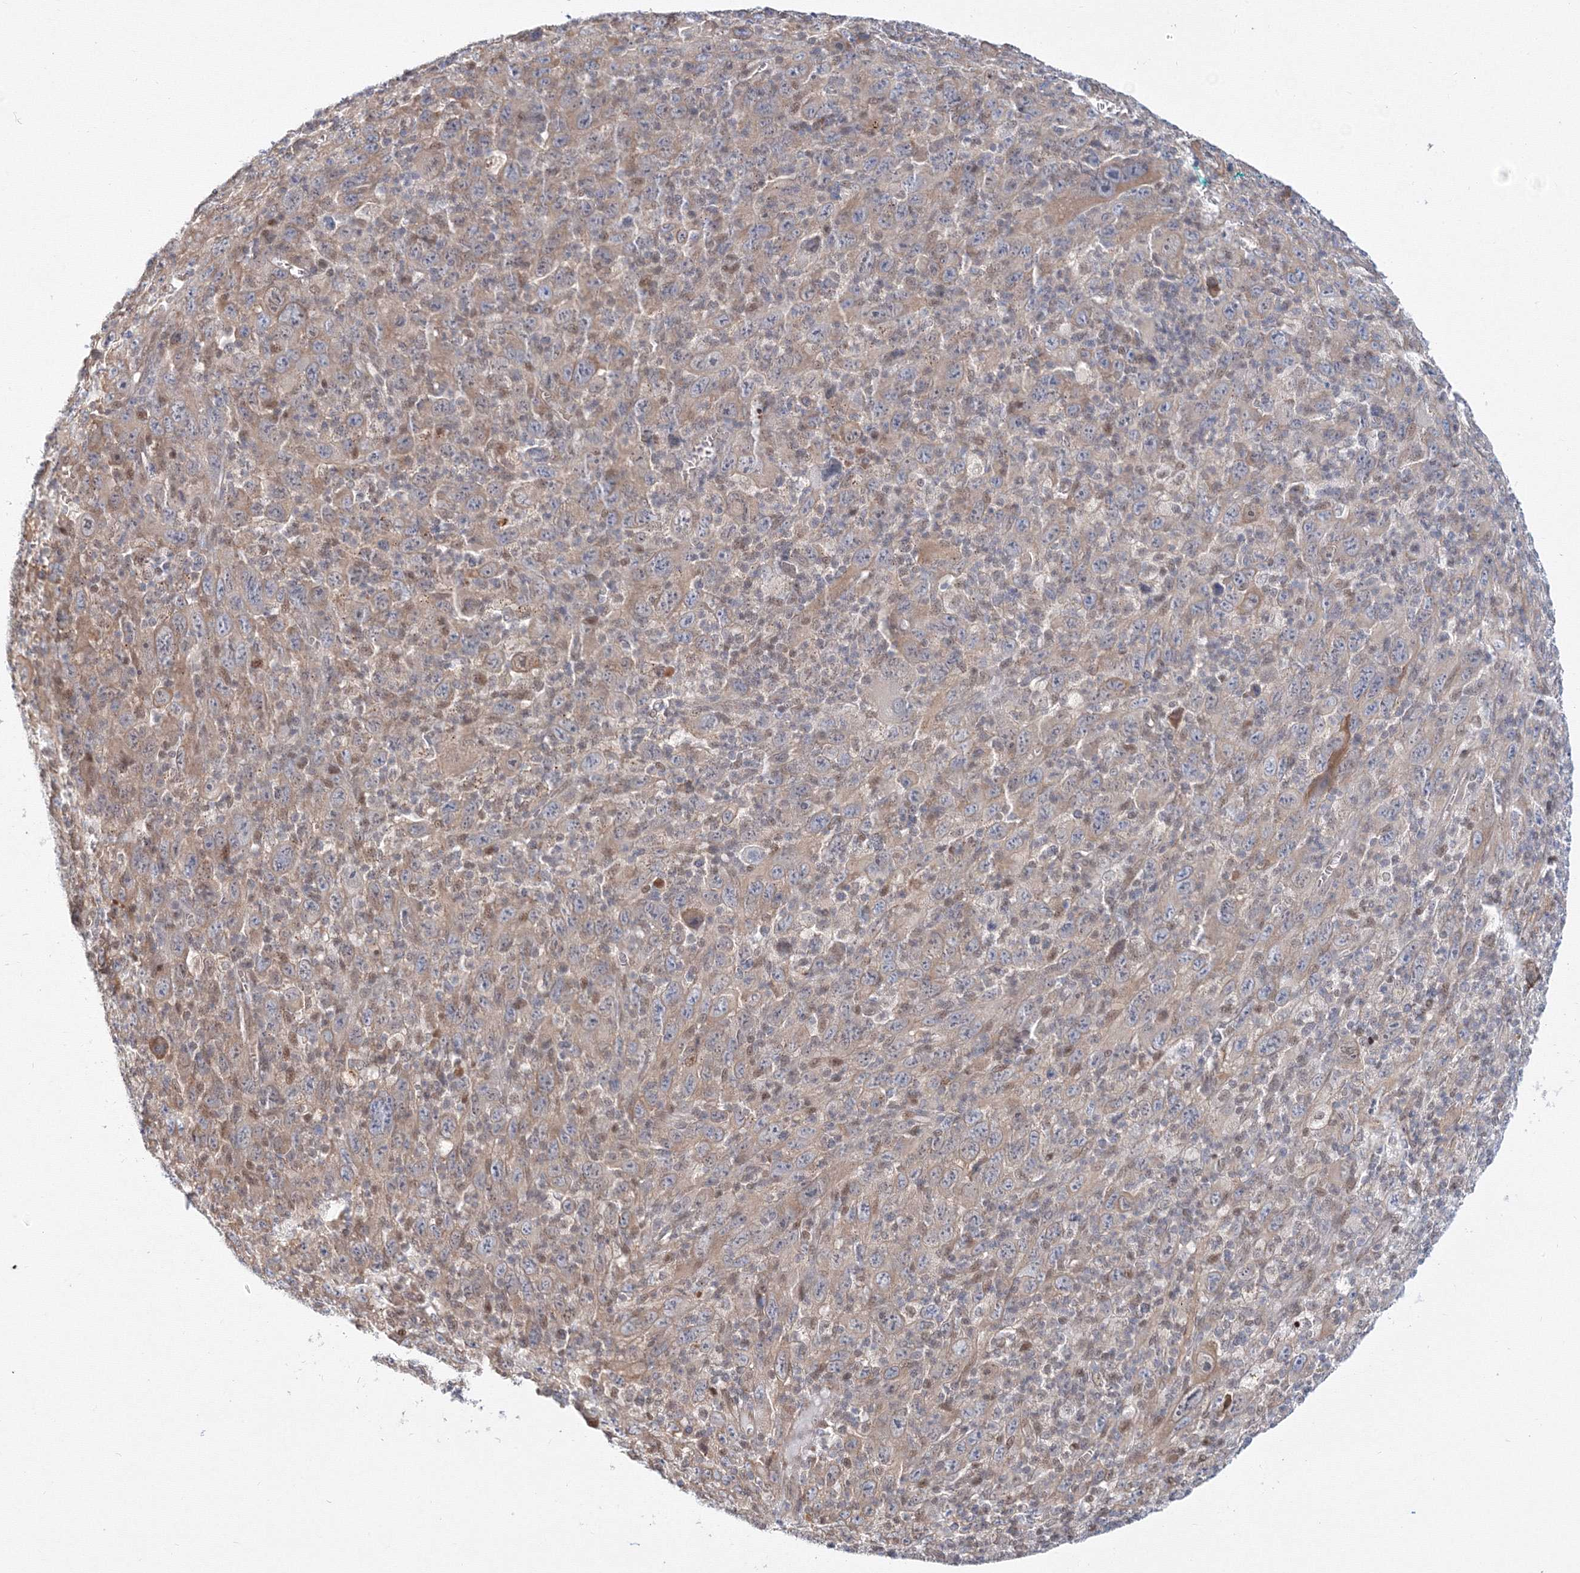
{"staining": {"intensity": "weak", "quantity": "<25%", "location": "cytoplasmic/membranous"}, "tissue": "melanoma", "cell_type": "Tumor cells", "image_type": "cancer", "snomed": [{"axis": "morphology", "description": "Malignant melanoma, Metastatic site"}, {"axis": "topography", "description": "Skin"}], "caption": "Tumor cells show no significant expression in malignant melanoma (metastatic site).", "gene": "ARHGAP21", "patient": {"sex": "female", "age": 56}}